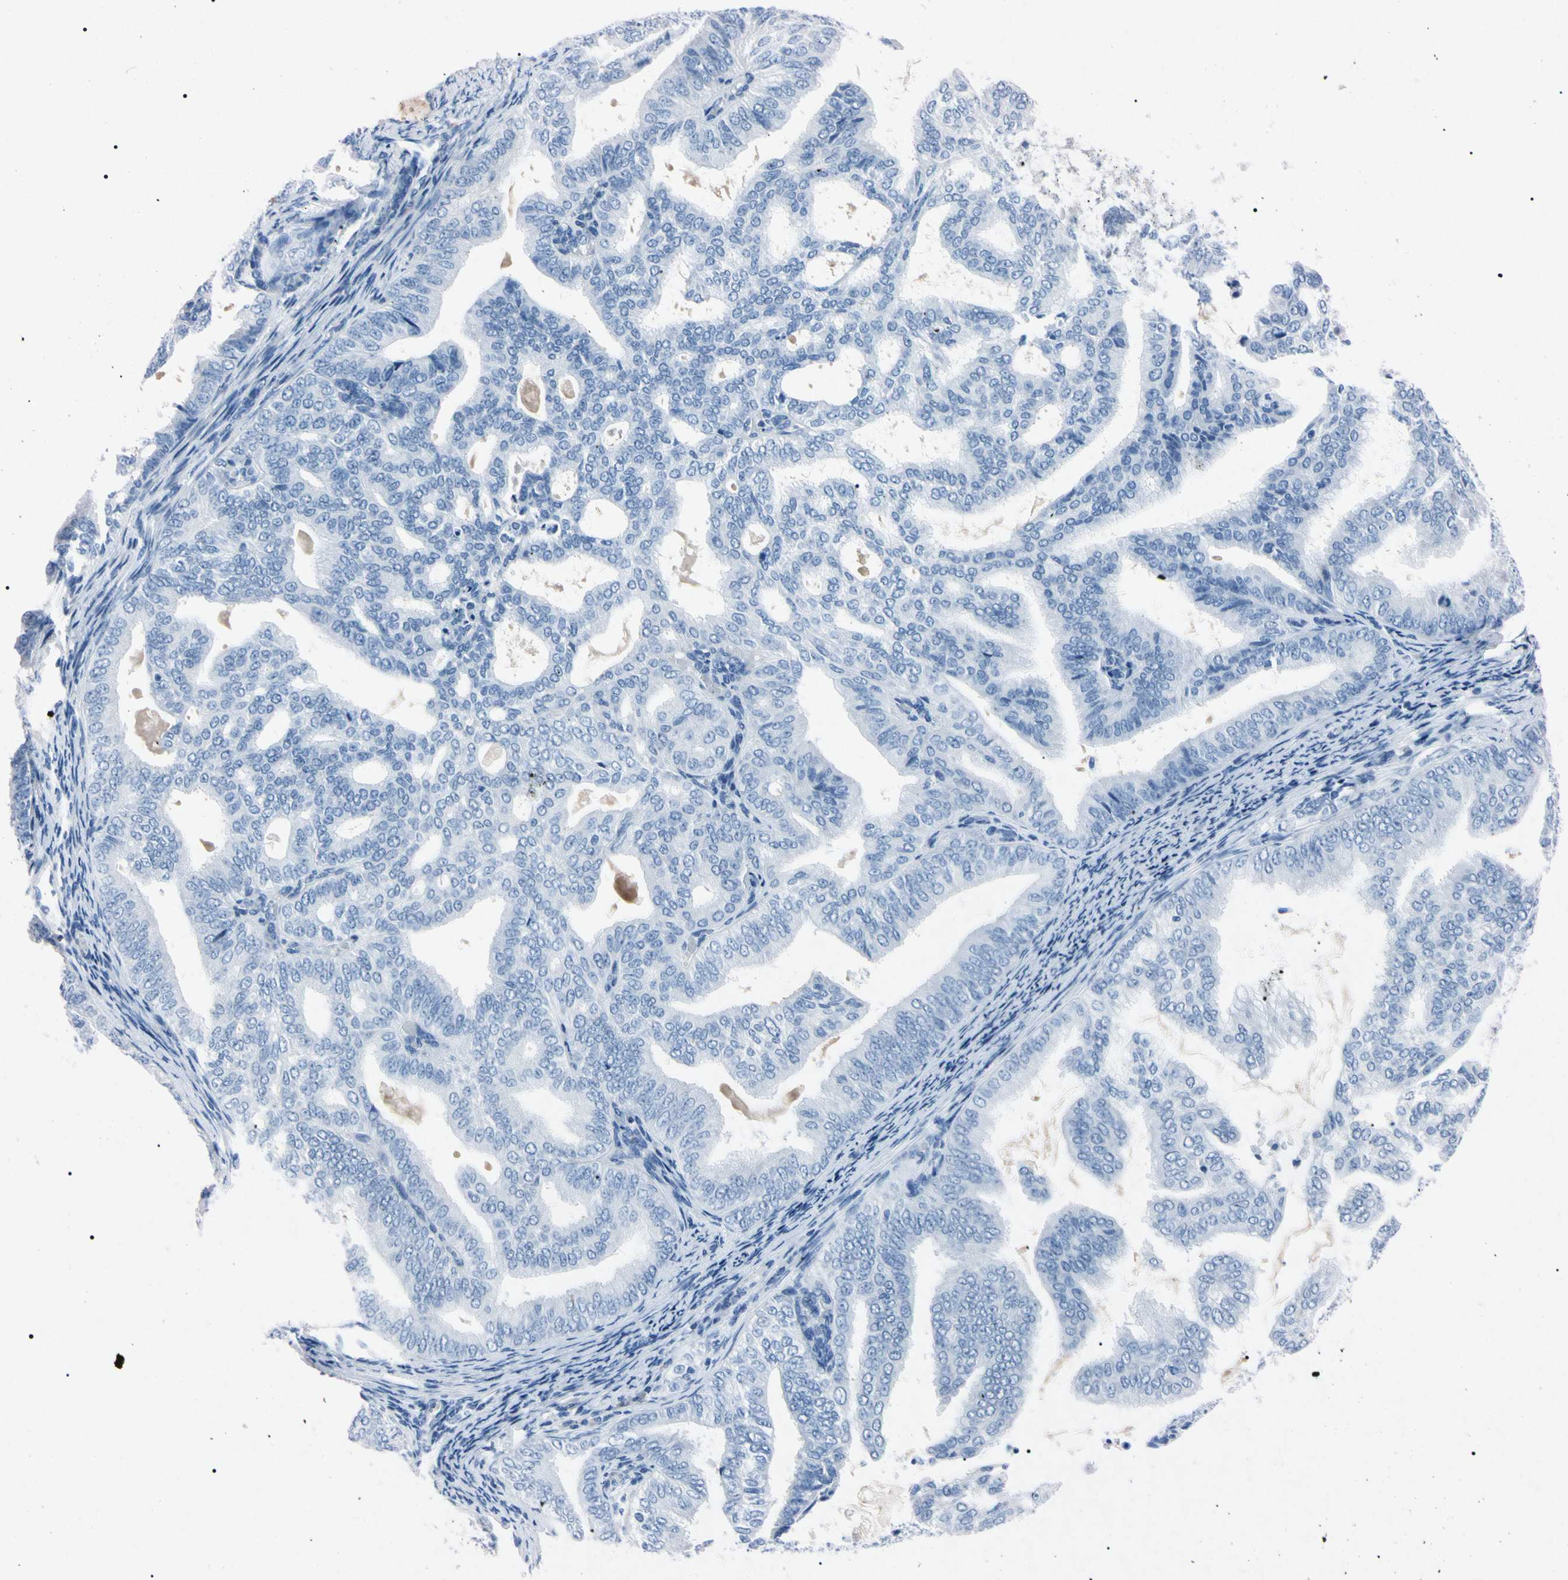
{"staining": {"intensity": "negative", "quantity": "none", "location": "none"}, "tissue": "endometrial cancer", "cell_type": "Tumor cells", "image_type": "cancer", "snomed": [{"axis": "morphology", "description": "Adenocarcinoma, NOS"}, {"axis": "topography", "description": "Endometrium"}], "caption": "Immunohistochemistry (IHC) histopathology image of neoplastic tissue: endometrial adenocarcinoma stained with DAB displays no significant protein staining in tumor cells. (DAB immunohistochemistry (IHC), high magnification).", "gene": "ELN", "patient": {"sex": "female", "age": 58}}